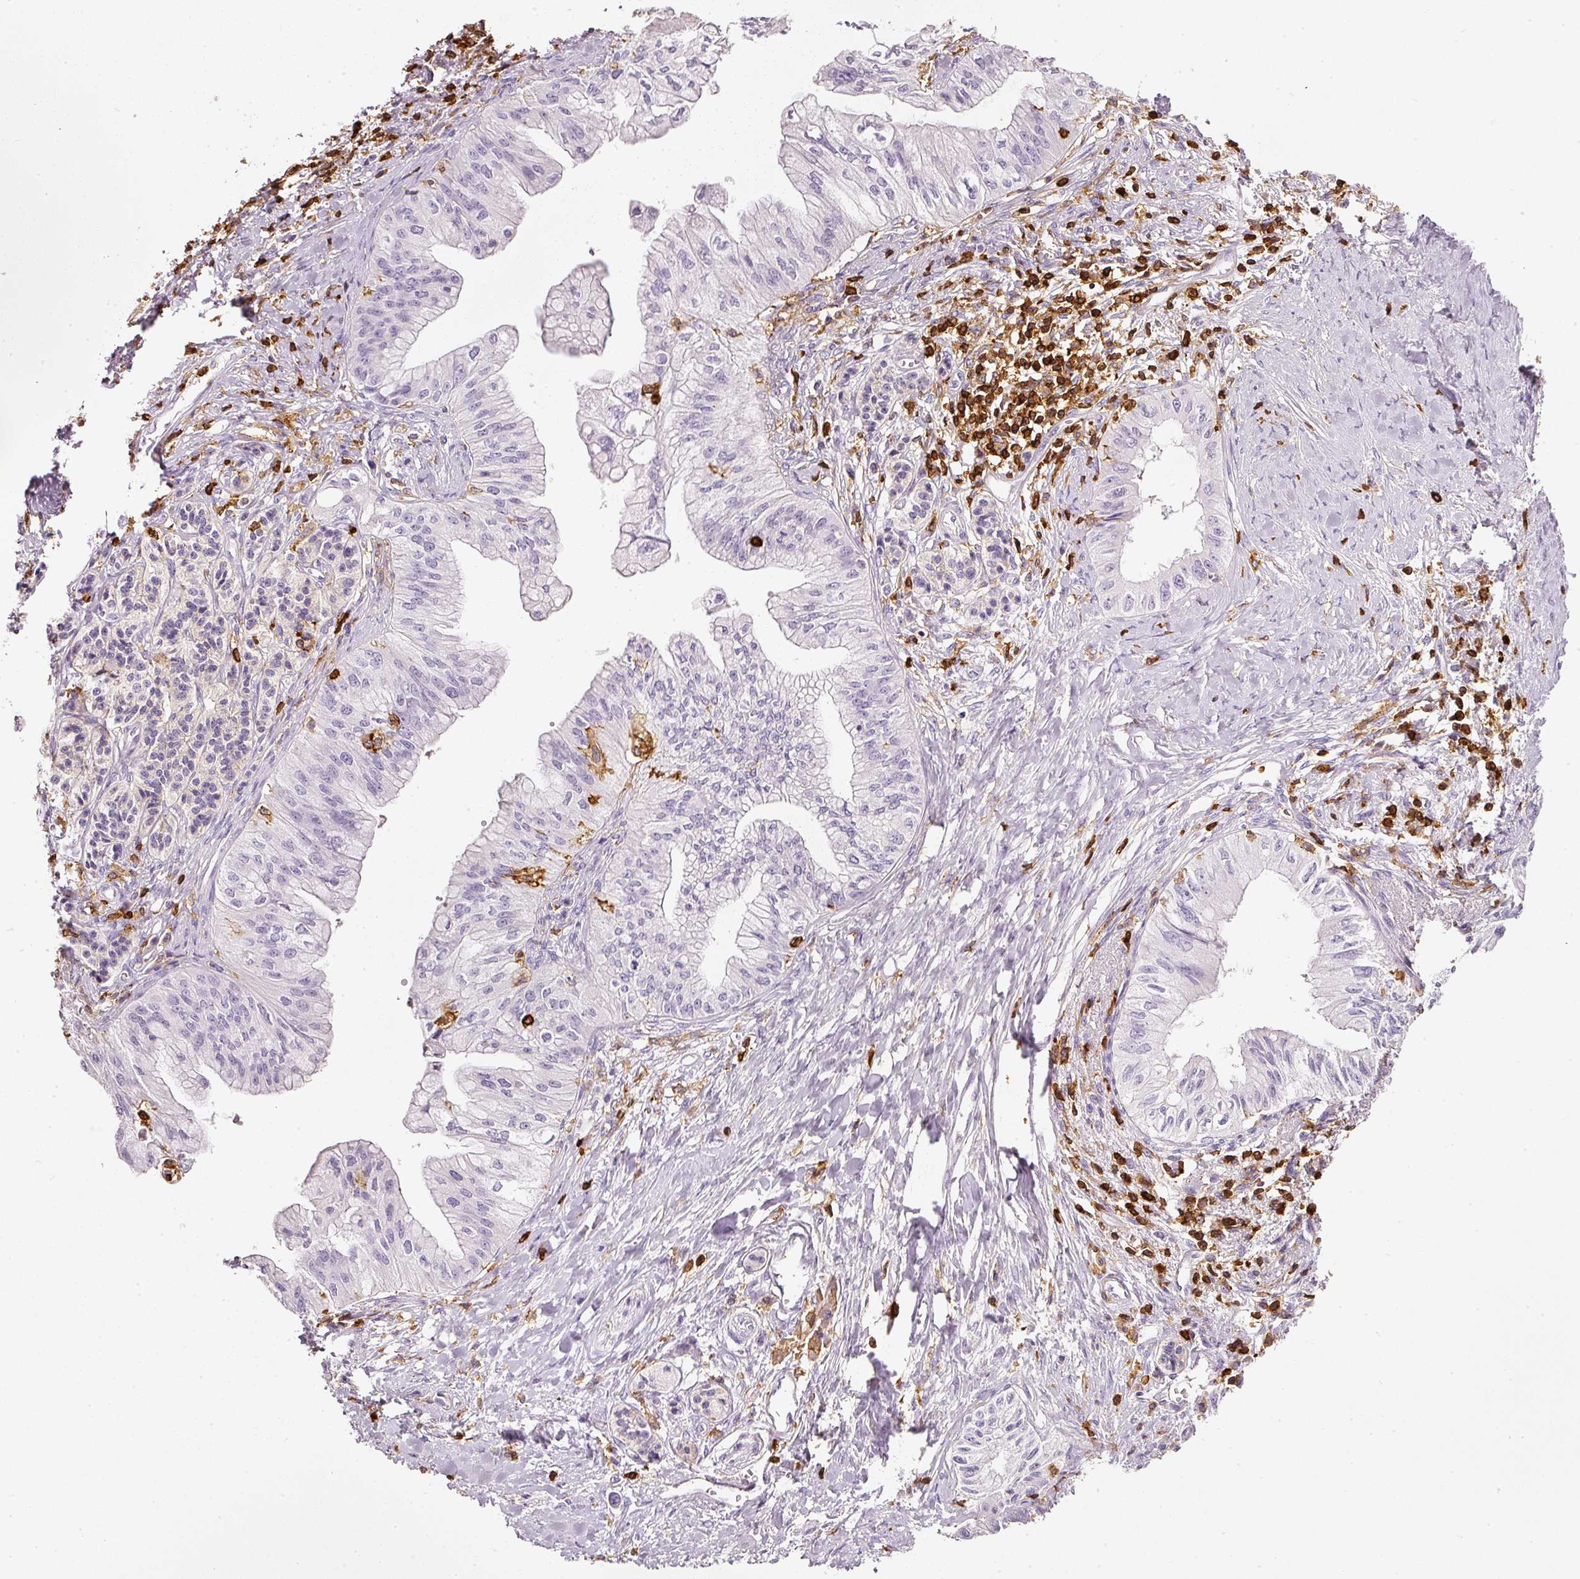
{"staining": {"intensity": "negative", "quantity": "none", "location": "none"}, "tissue": "pancreatic cancer", "cell_type": "Tumor cells", "image_type": "cancer", "snomed": [{"axis": "morphology", "description": "Adenocarcinoma, NOS"}, {"axis": "topography", "description": "Pancreas"}], "caption": "This histopathology image is of adenocarcinoma (pancreatic) stained with immunohistochemistry to label a protein in brown with the nuclei are counter-stained blue. There is no staining in tumor cells.", "gene": "EVL", "patient": {"sex": "male", "age": 71}}